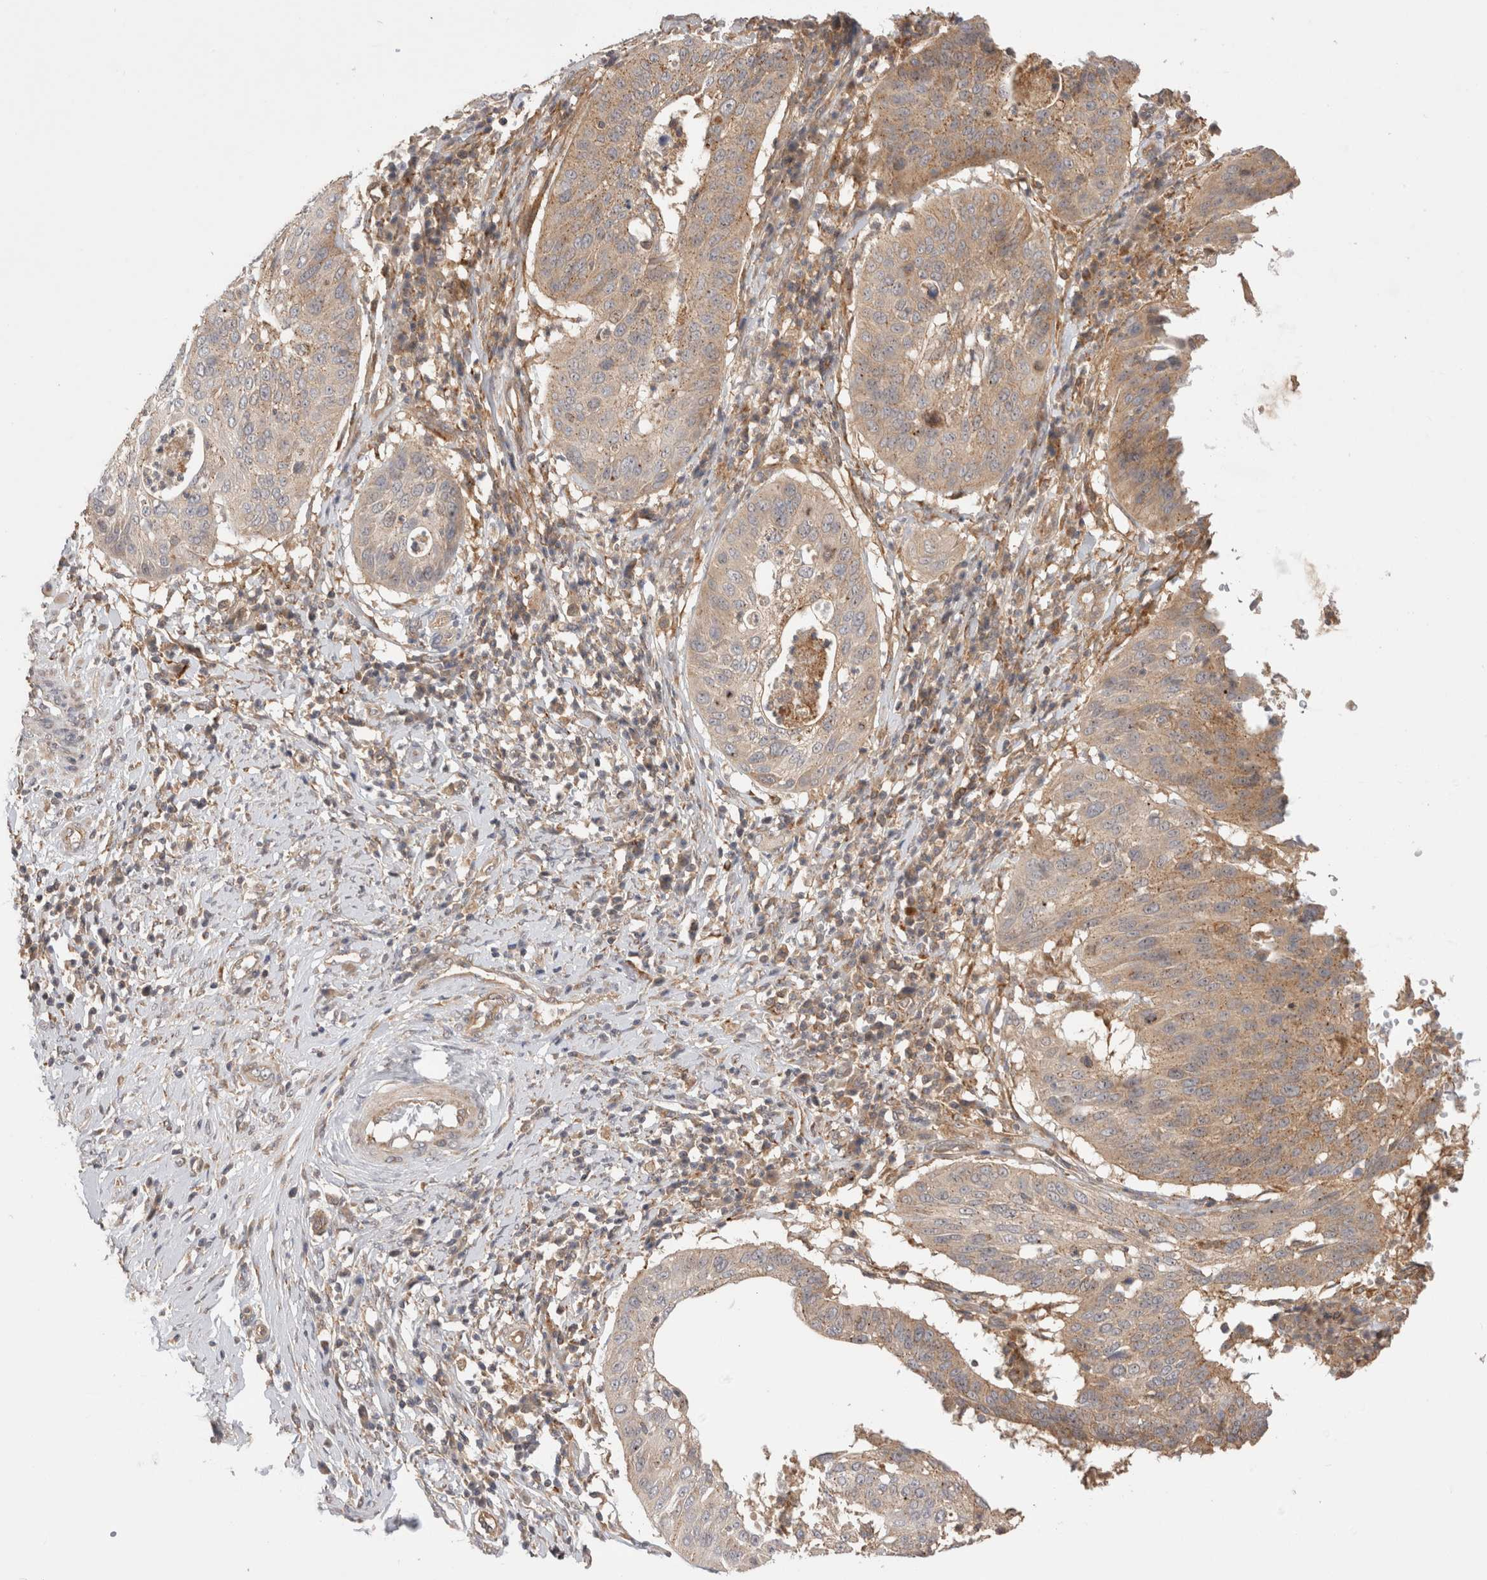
{"staining": {"intensity": "weak", "quantity": ">75%", "location": "cytoplasmic/membranous"}, "tissue": "cervical cancer", "cell_type": "Tumor cells", "image_type": "cancer", "snomed": [{"axis": "morphology", "description": "Normal tissue, NOS"}, {"axis": "morphology", "description": "Squamous cell carcinoma, NOS"}, {"axis": "topography", "description": "Cervix"}], "caption": "A photomicrograph of human cervical cancer stained for a protein exhibits weak cytoplasmic/membranous brown staining in tumor cells.", "gene": "VPS28", "patient": {"sex": "female", "age": 39}}